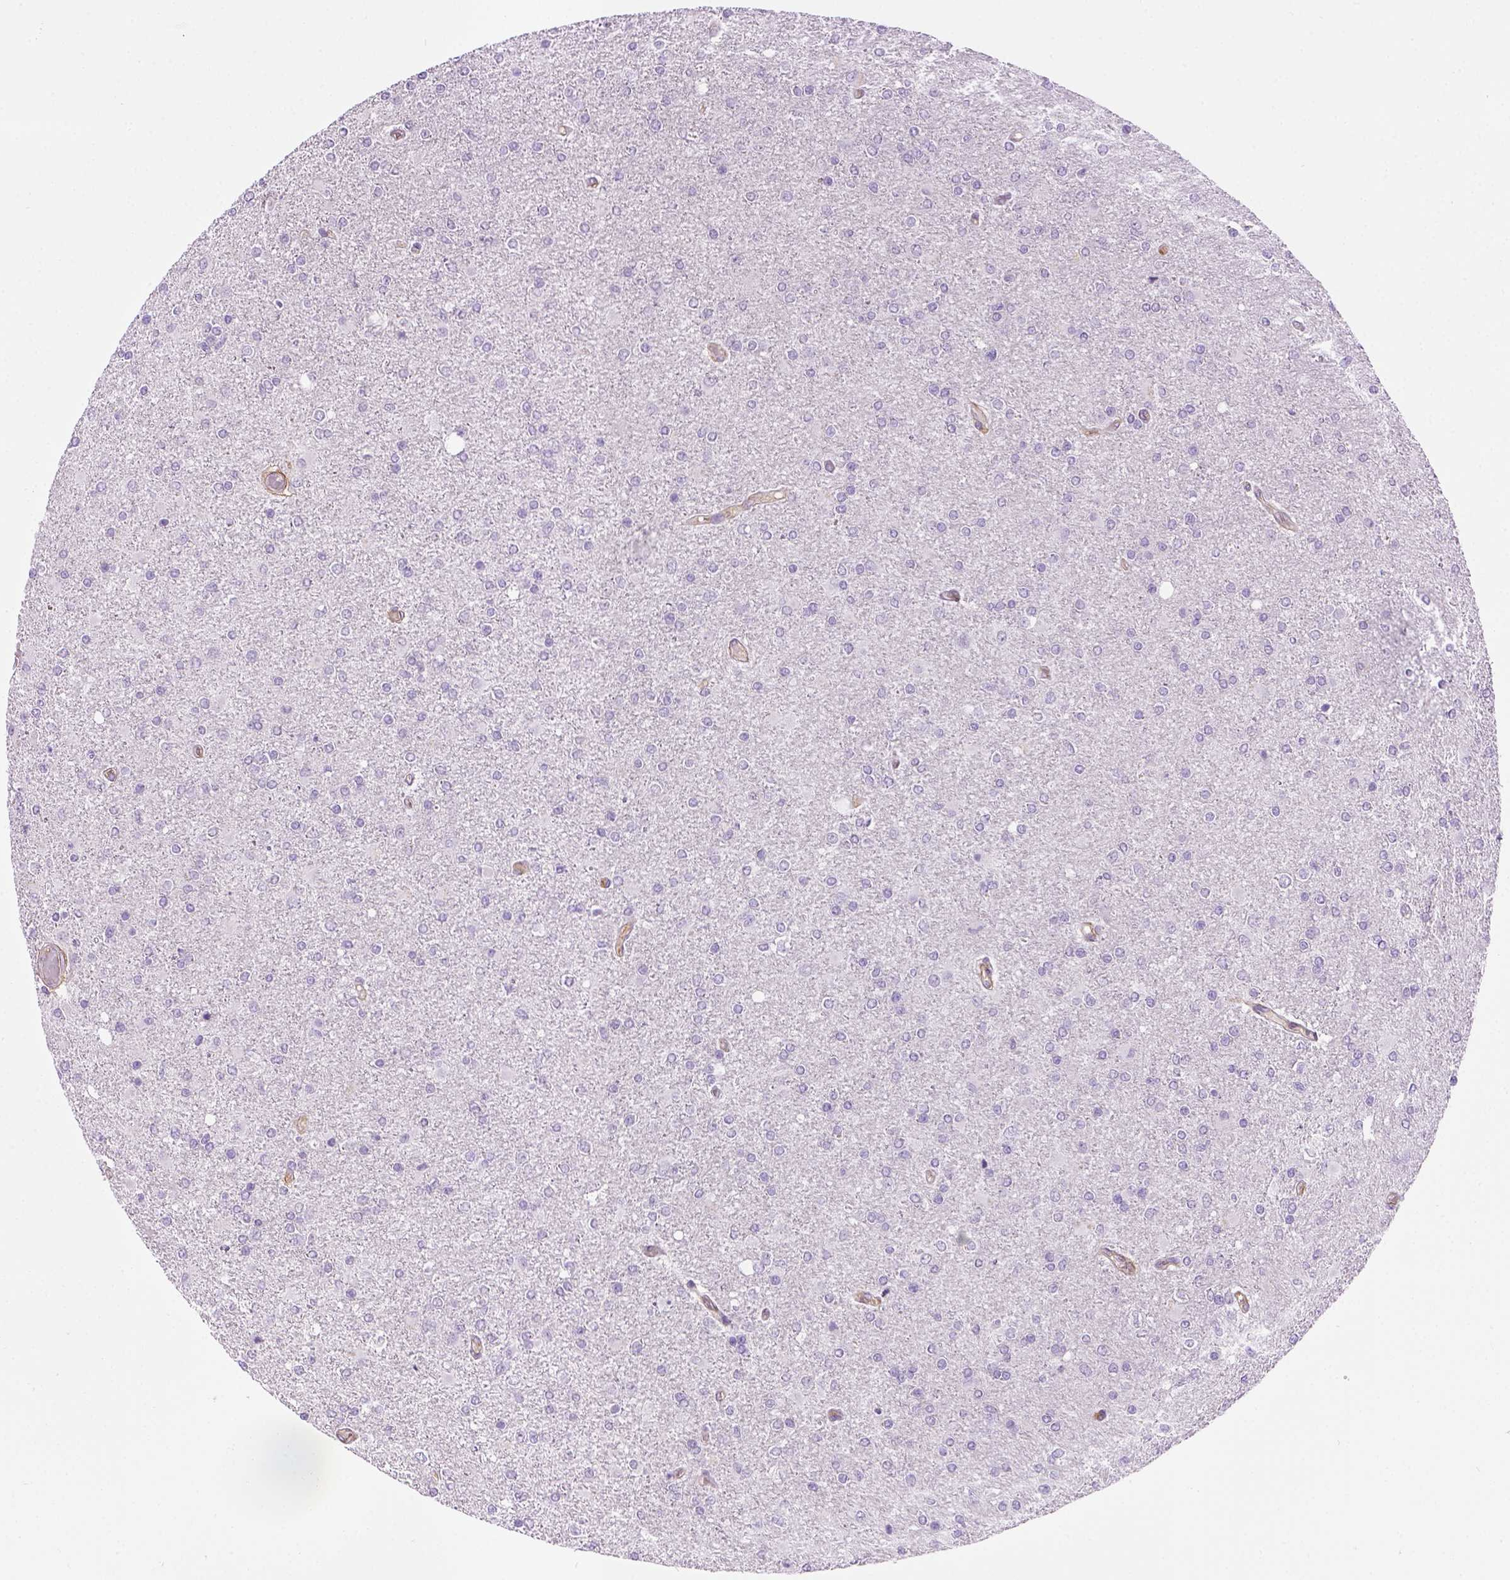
{"staining": {"intensity": "negative", "quantity": "none", "location": "none"}, "tissue": "glioma", "cell_type": "Tumor cells", "image_type": "cancer", "snomed": [{"axis": "morphology", "description": "Glioma, malignant, High grade"}, {"axis": "topography", "description": "Cerebral cortex"}], "caption": "The image shows no staining of tumor cells in glioma. Brightfield microscopy of immunohistochemistry stained with DAB (3,3'-diaminobenzidine) (brown) and hematoxylin (blue), captured at high magnification.", "gene": "ENG", "patient": {"sex": "male", "age": 70}}